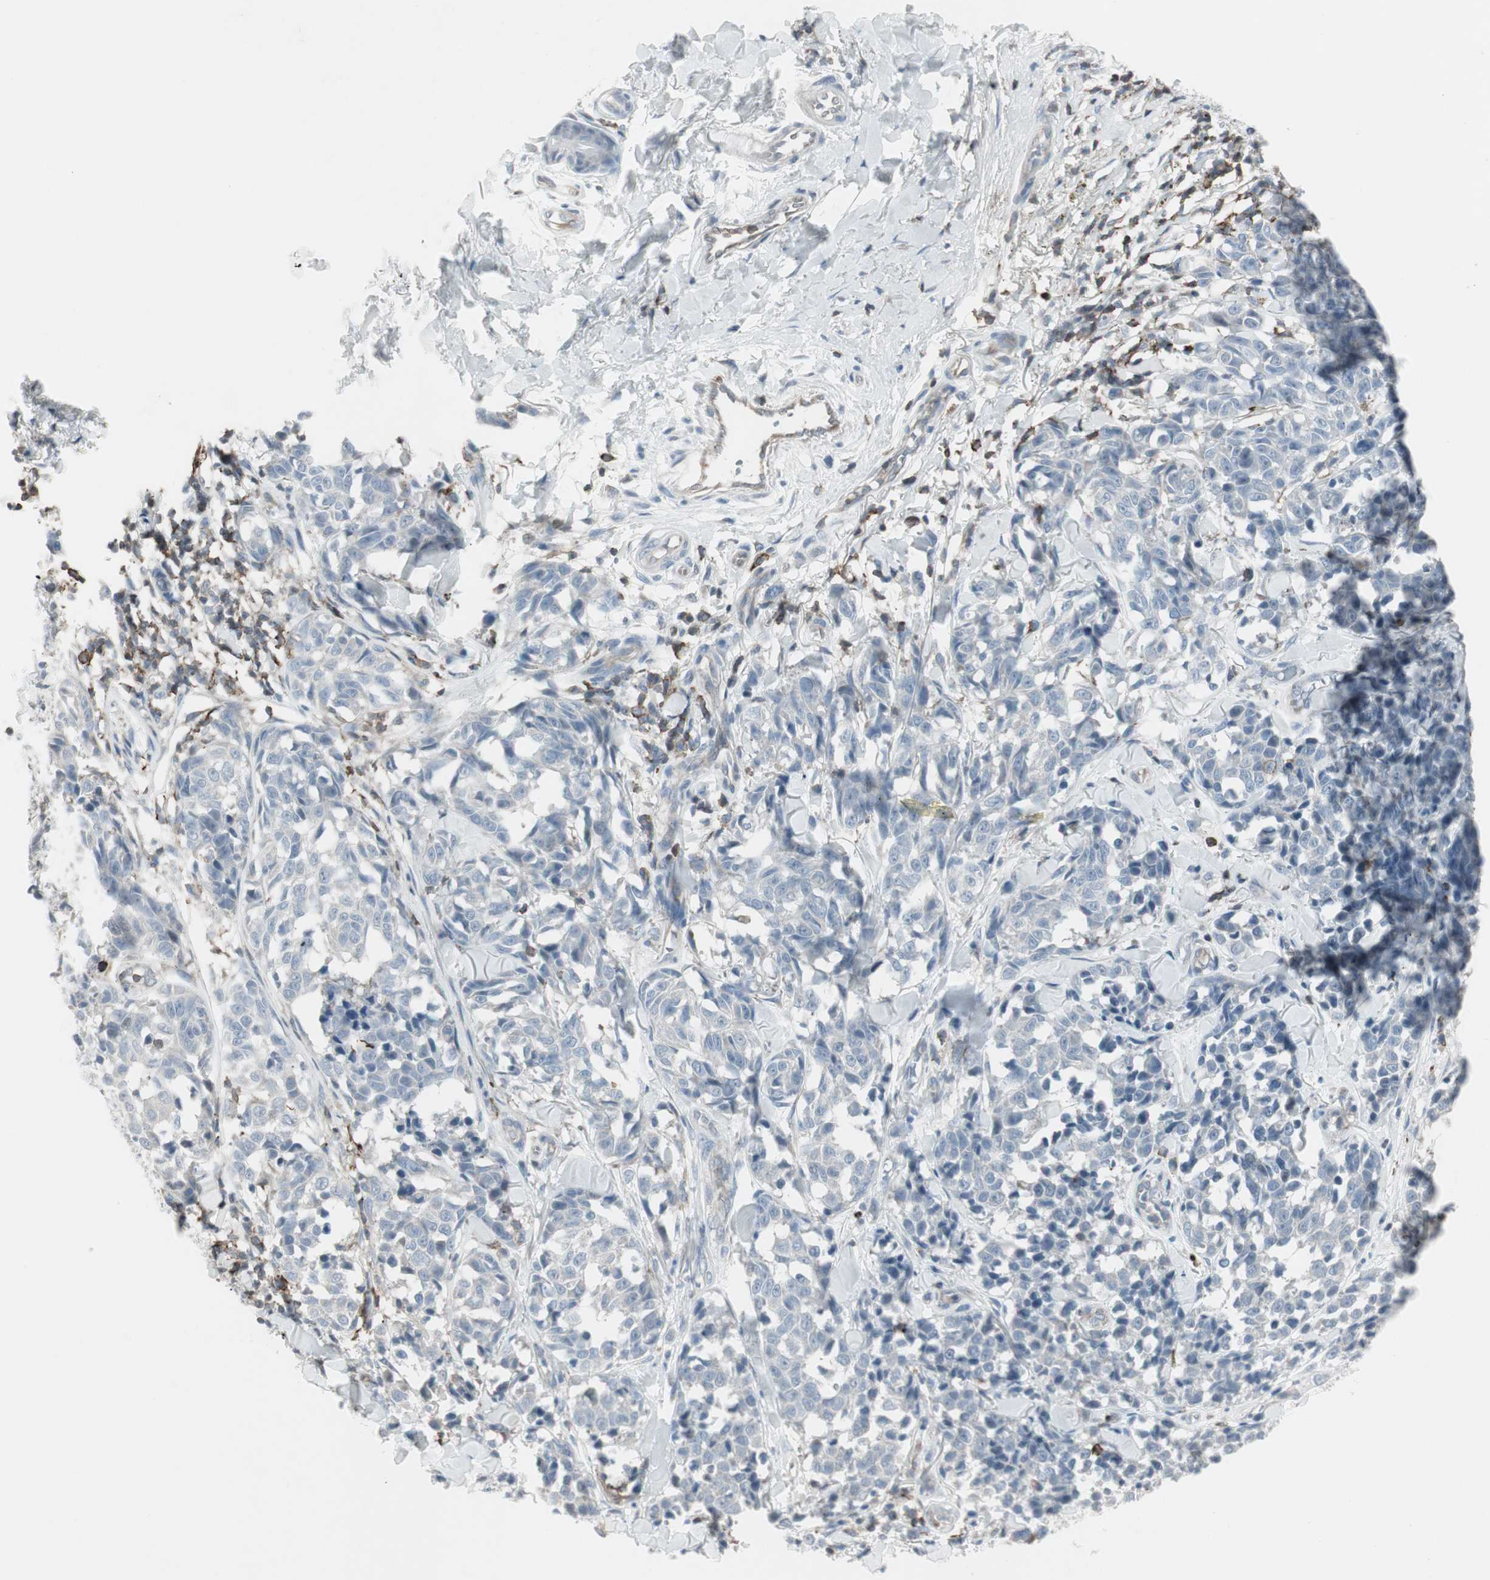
{"staining": {"intensity": "negative", "quantity": "none", "location": "none"}, "tissue": "melanoma", "cell_type": "Tumor cells", "image_type": "cancer", "snomed": [{"axis": "morphology", "description": "Malignant melanoma, NOS"}, {"axis": "topography", "description": "Skin"}], "caption": "There is no significant expression in tumor cells of melanoma.", "gene": "MAP4K4", "patient": {"sex": "female", "age": 64}}